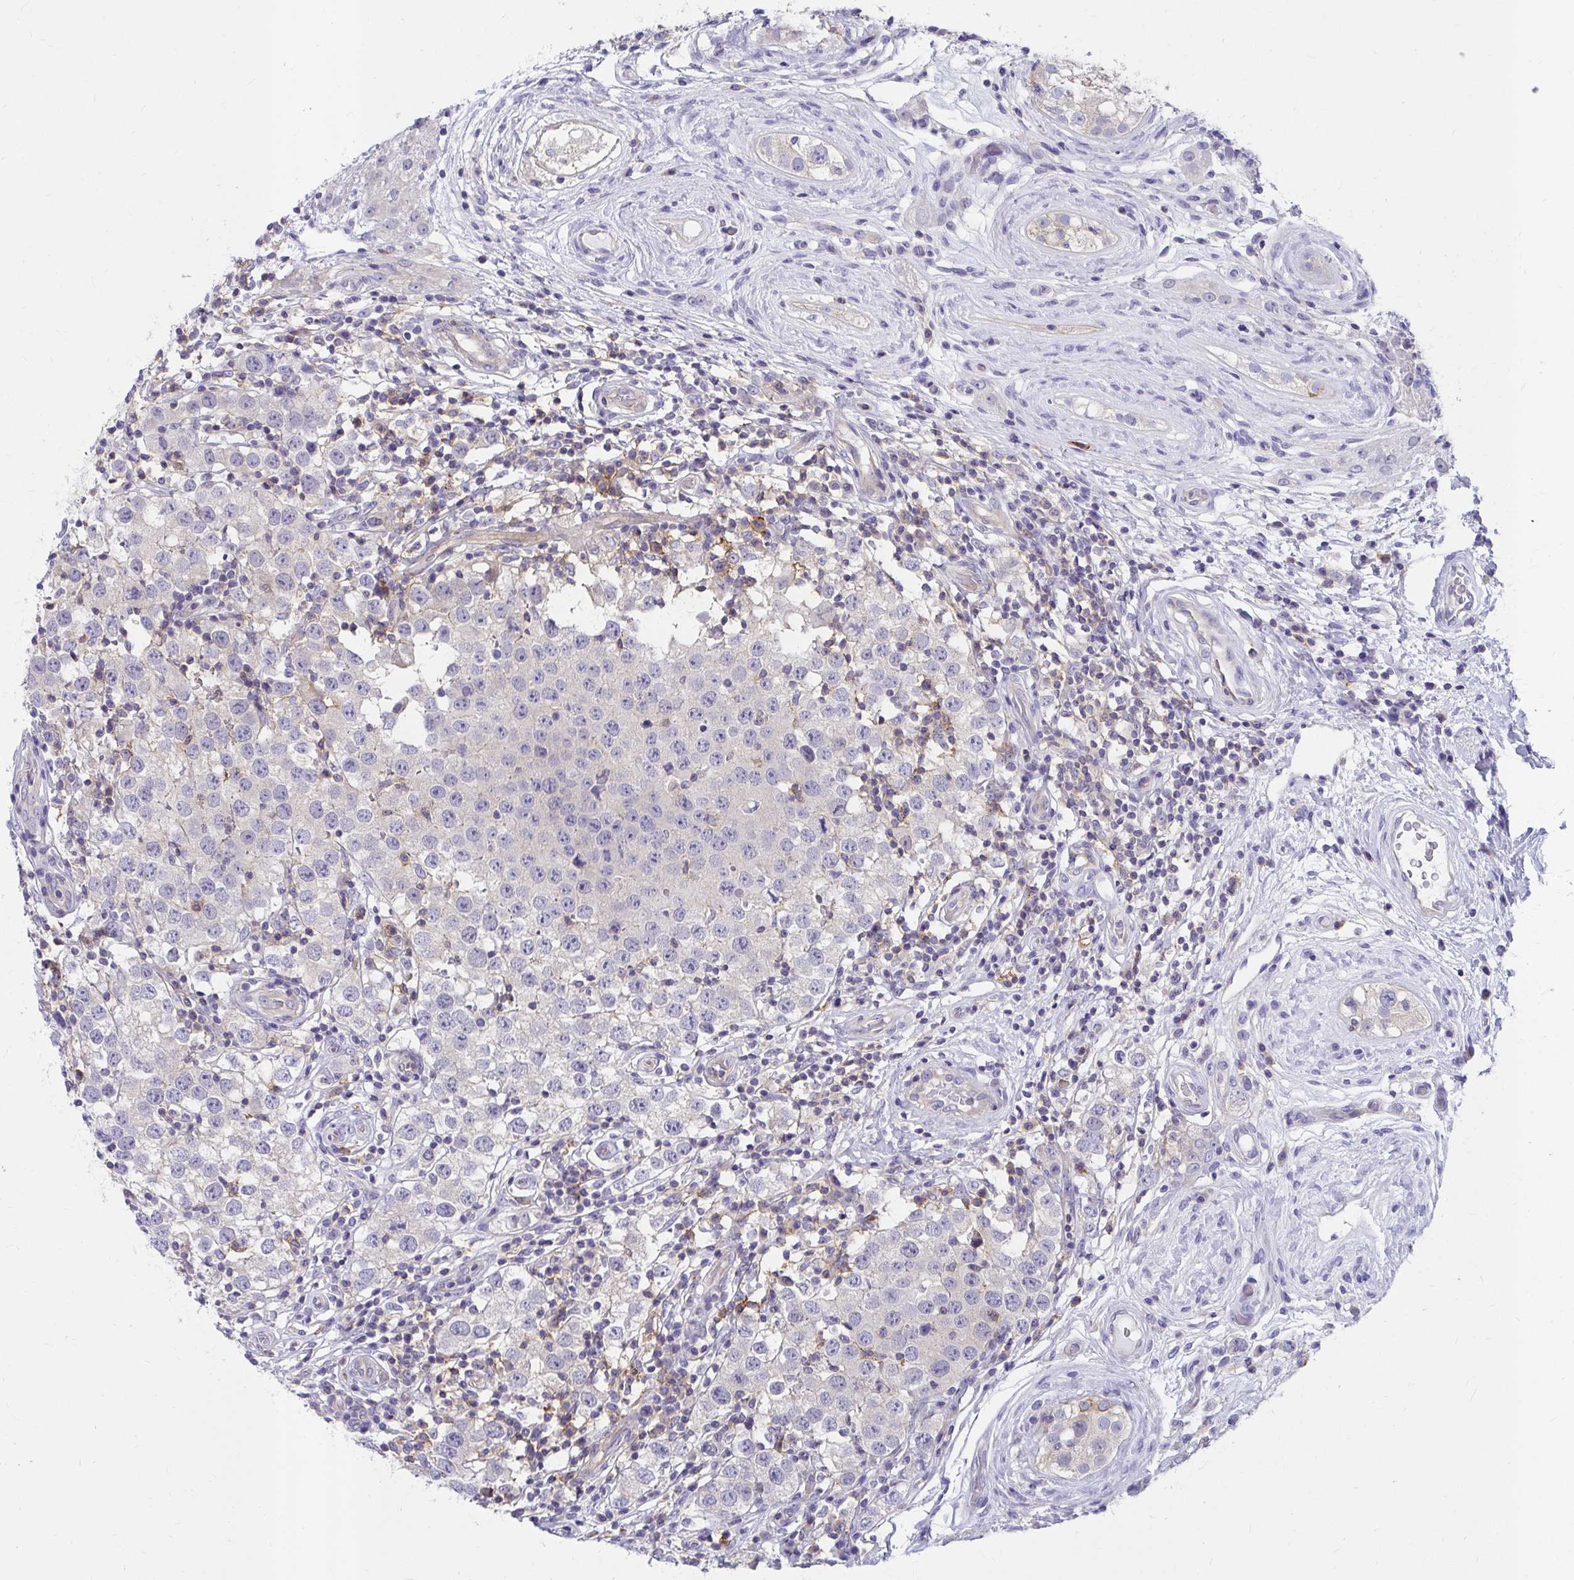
{"staining": {"intensity": "negative", "quantity": "none", "location": "none"}, "tissue": "testis cancer", "cell_type": "Tumor cells", "image_type": "cancer", "snomed": [{"axis": "morphology", "description": "Seminoma, NOS"}, {"axis": "topography", "description": "Testis"}], "caption": "This is an IHC photomicrograph of seminoma (testis). There is no positivity in tumor cells.", "gene": "C19orf81", "patient": {"sex": "male", "age": 34}}